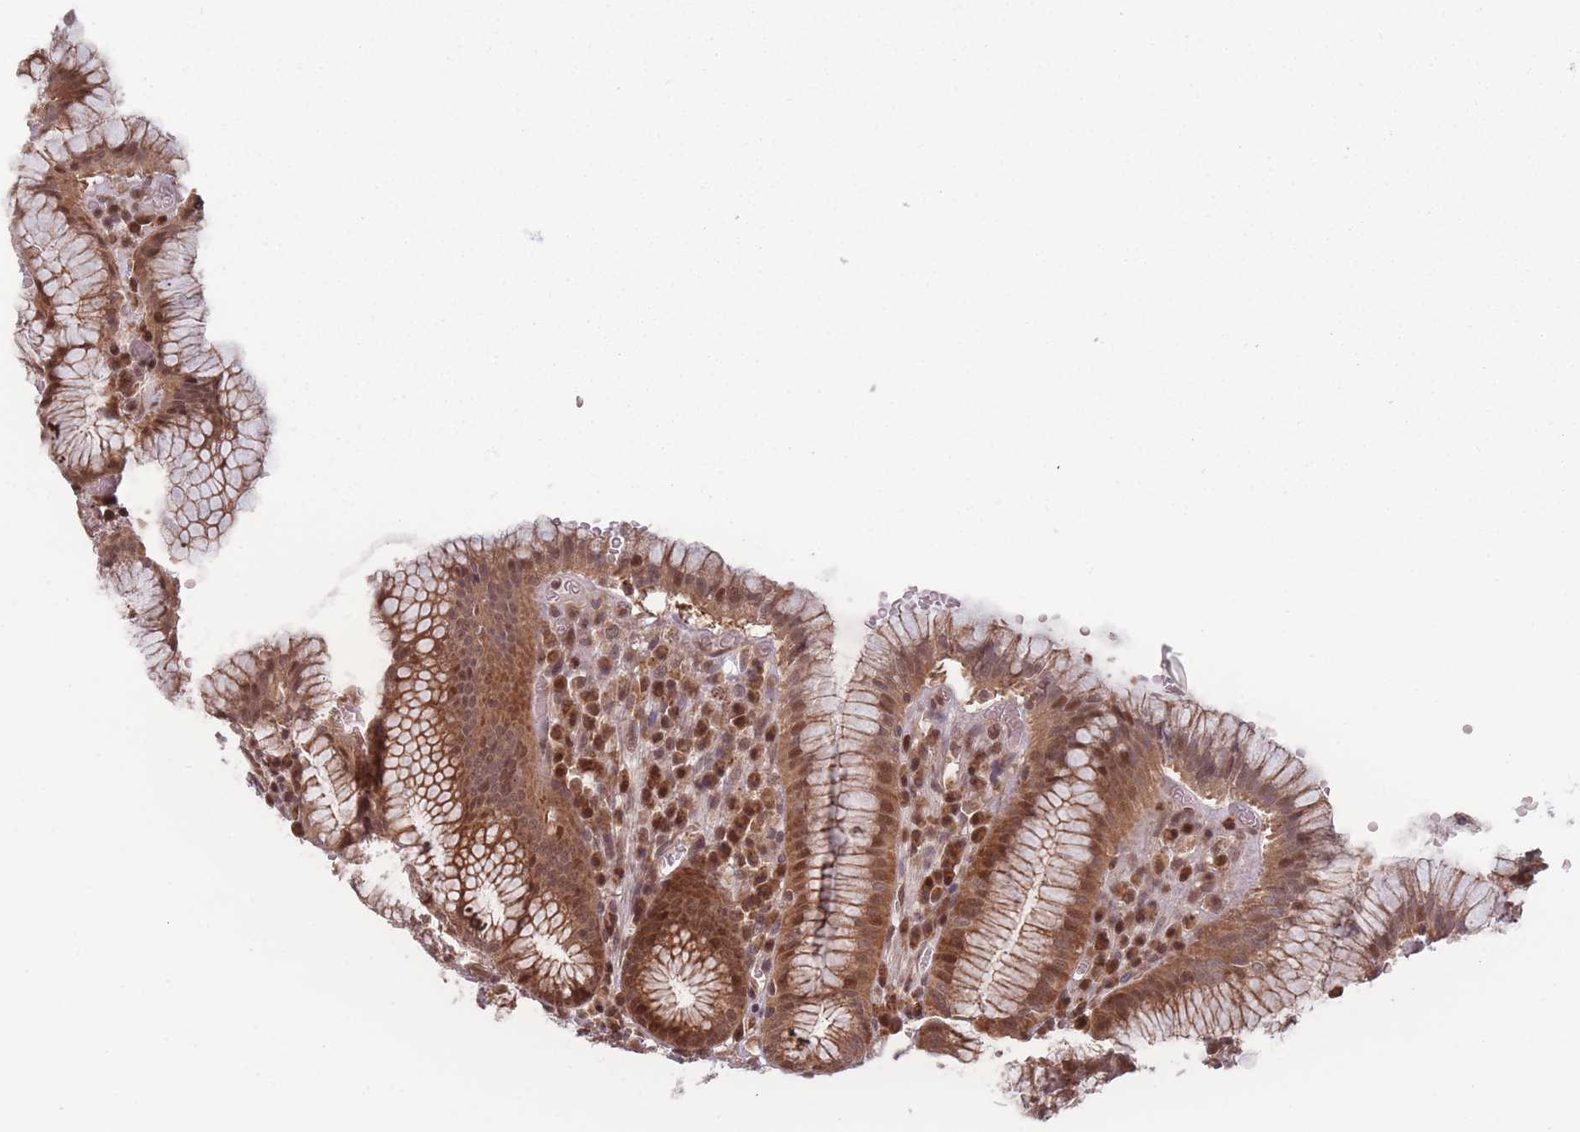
{"staining": {"intensity": "strong", "quantity": ">75%", "location": "cytoplasmic/membranous,nuclear"}, "tissue": "stomach", "cell_type": "Glandular cells", "image_type": "normal", "snomed": [{"axis": "morphology", "description": "Normal tissue, NOS"}, {"axis": "topography", "description": "Stomach"}], "caption": "Strong cytoplasmic/membranous,nuclear expression for a protein is identified in approximately >75% of glandular cells of benign stomach using immunohistochemistry (IHC).", "gene": "RPS18", "patient": {"sex": "male", "age": 55}}